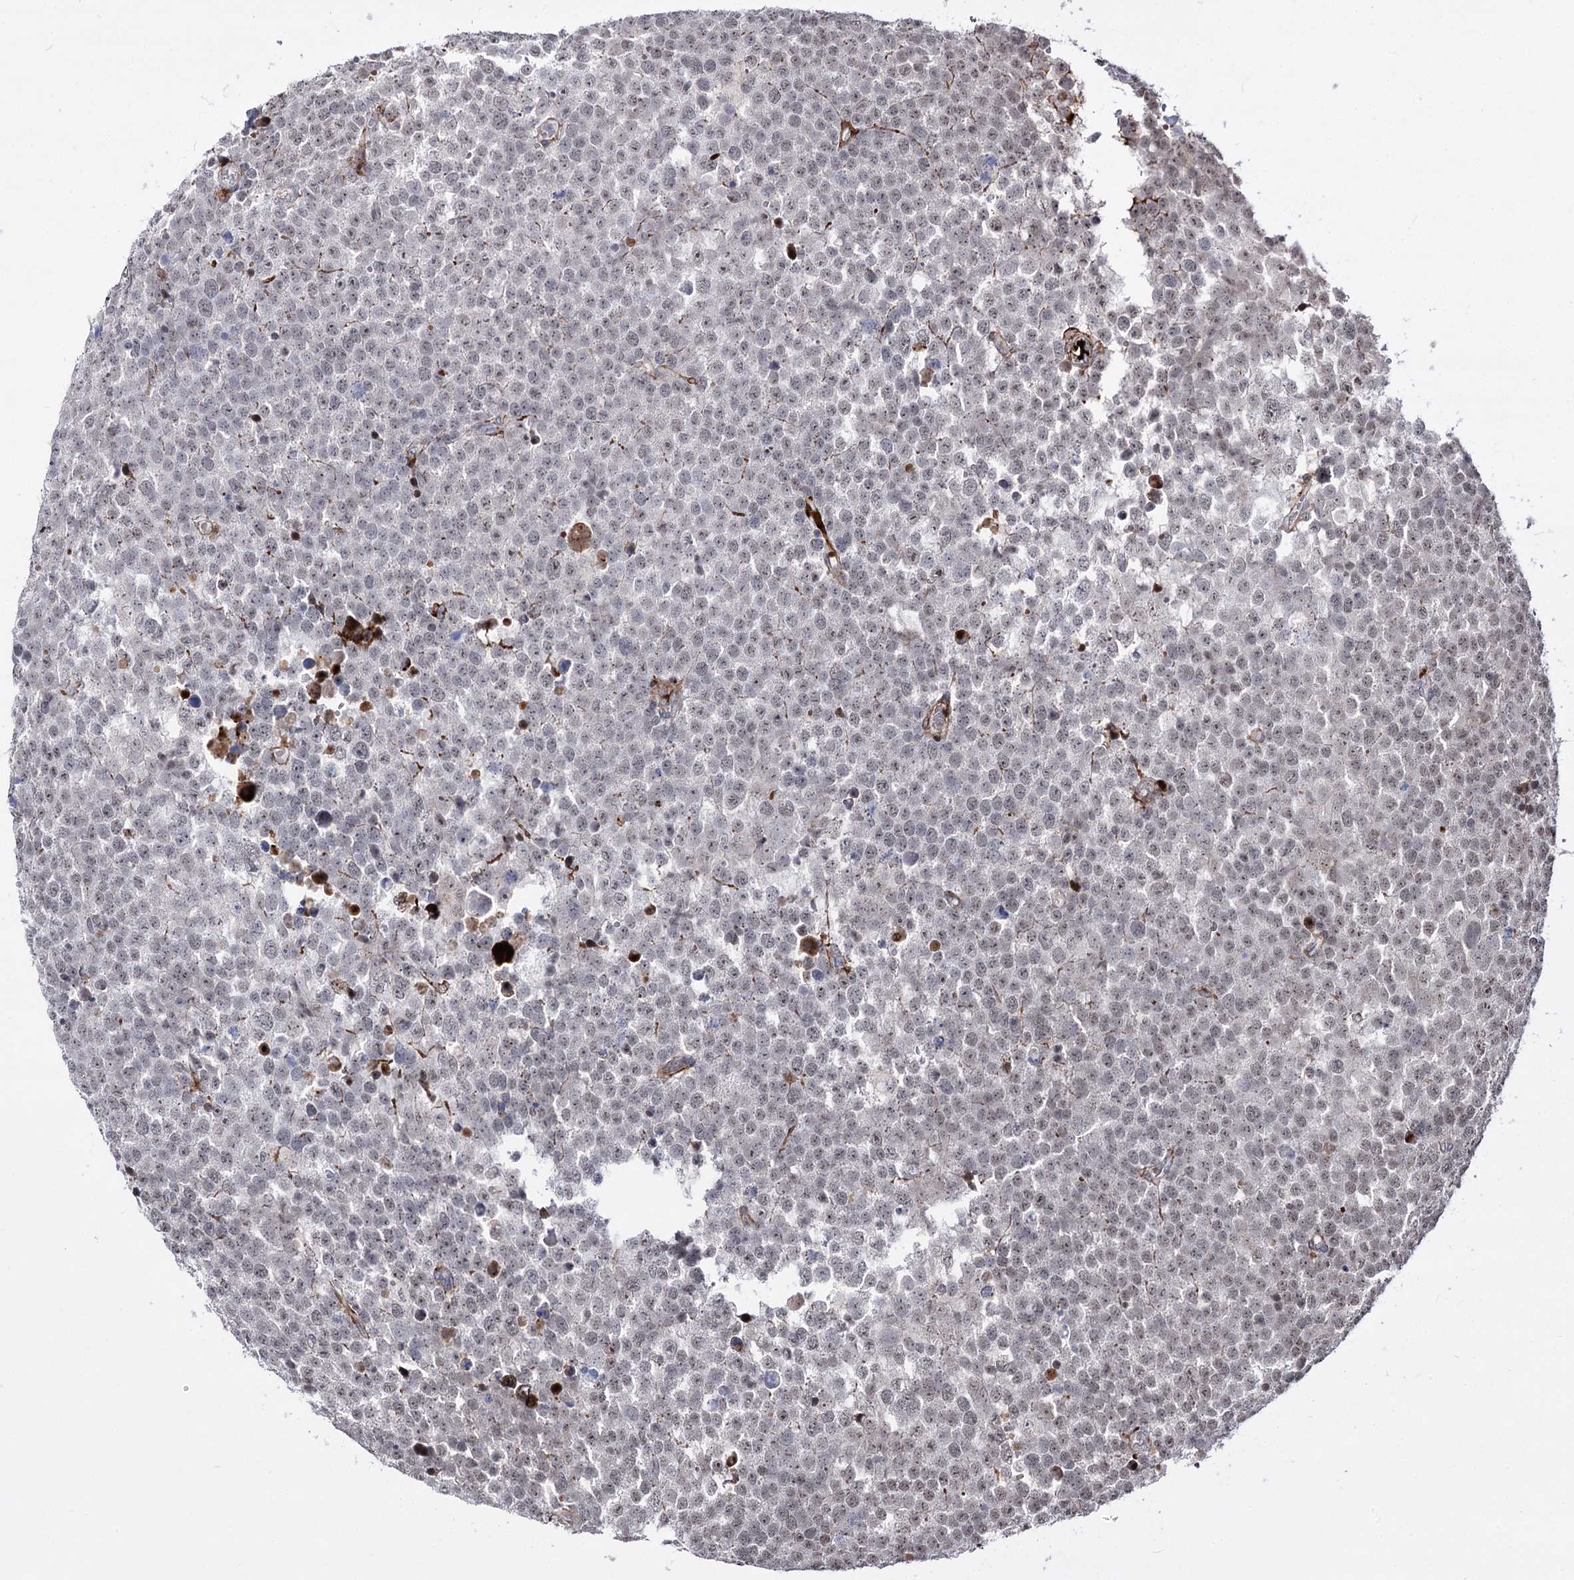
{"staining": {"intensity": "weak", "quantity": "25%-75%", "location": "nuclear"}, "tissue": "testis cancer", "cell_type": "Tumor cells", "image_type": "cancer", "snomed": [{"axis": "morphology", "description": "Seminoma, NOS"}, {"axis": "topography", "description": "Testis"}], "caption": "The immunohistochemical stain highlights weak nuclear expression in tumor cells of testis cancer (seminoma) tissue.", "gene": "STOX1", "patient": {"sex": "male", "age": 71}}